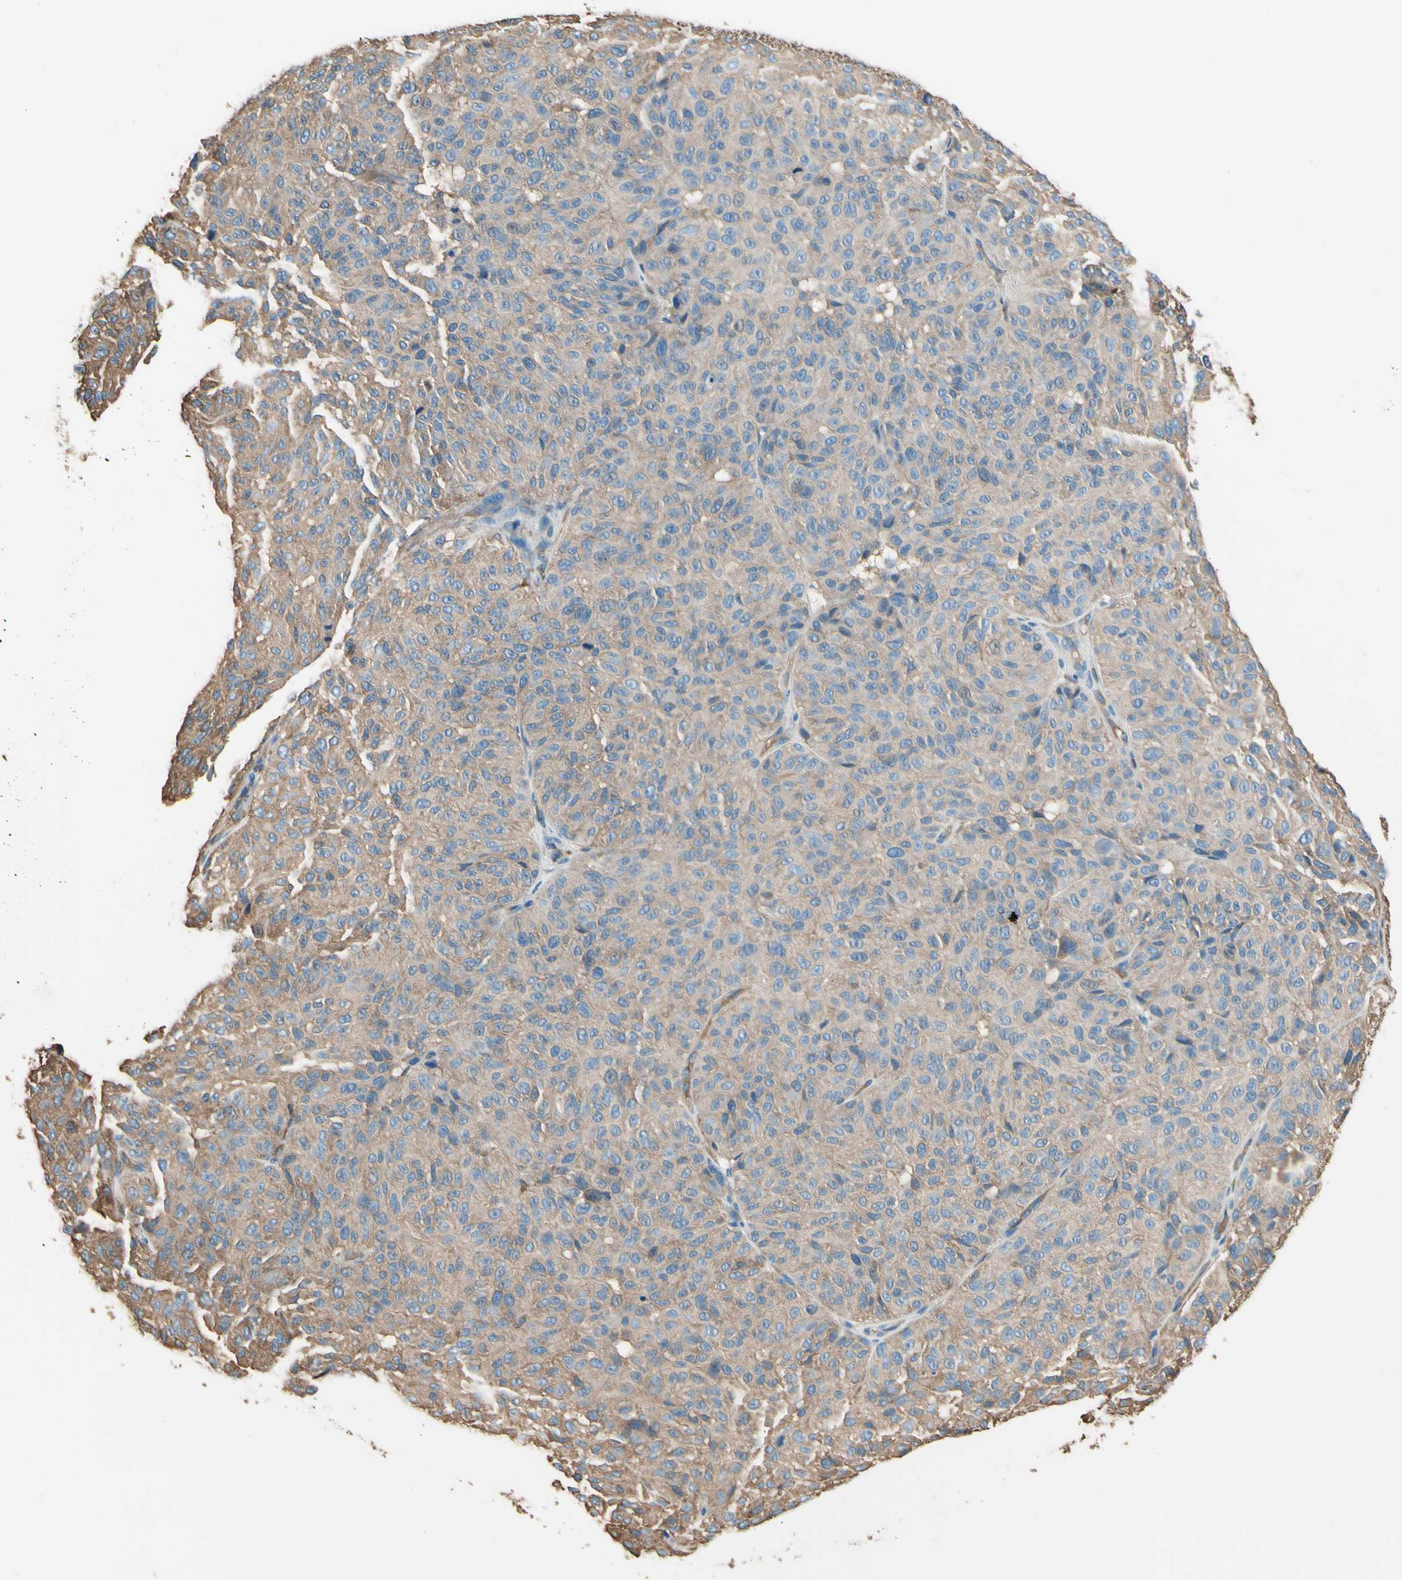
{"staining": {"intensity": "moderate", "quantity": ">75%", "location": "cytoplasmic/membranous"}, "tissue": "melanoma", "cell_type": "Tumor cells", "image_type": "cancer", "snomed": [{"axis": "morphology", "description": "Malignant melanoma, NOS"}, {"axis": "topography", "description": "Skin"}], "caption": "Protein expression analysis of malignant melanoma displays moderate cytoplasmic/membranous staining in about >75% of tumor cells.", "gene": "DPYSL3", "patient": {"sex": "female", "age": 46}}